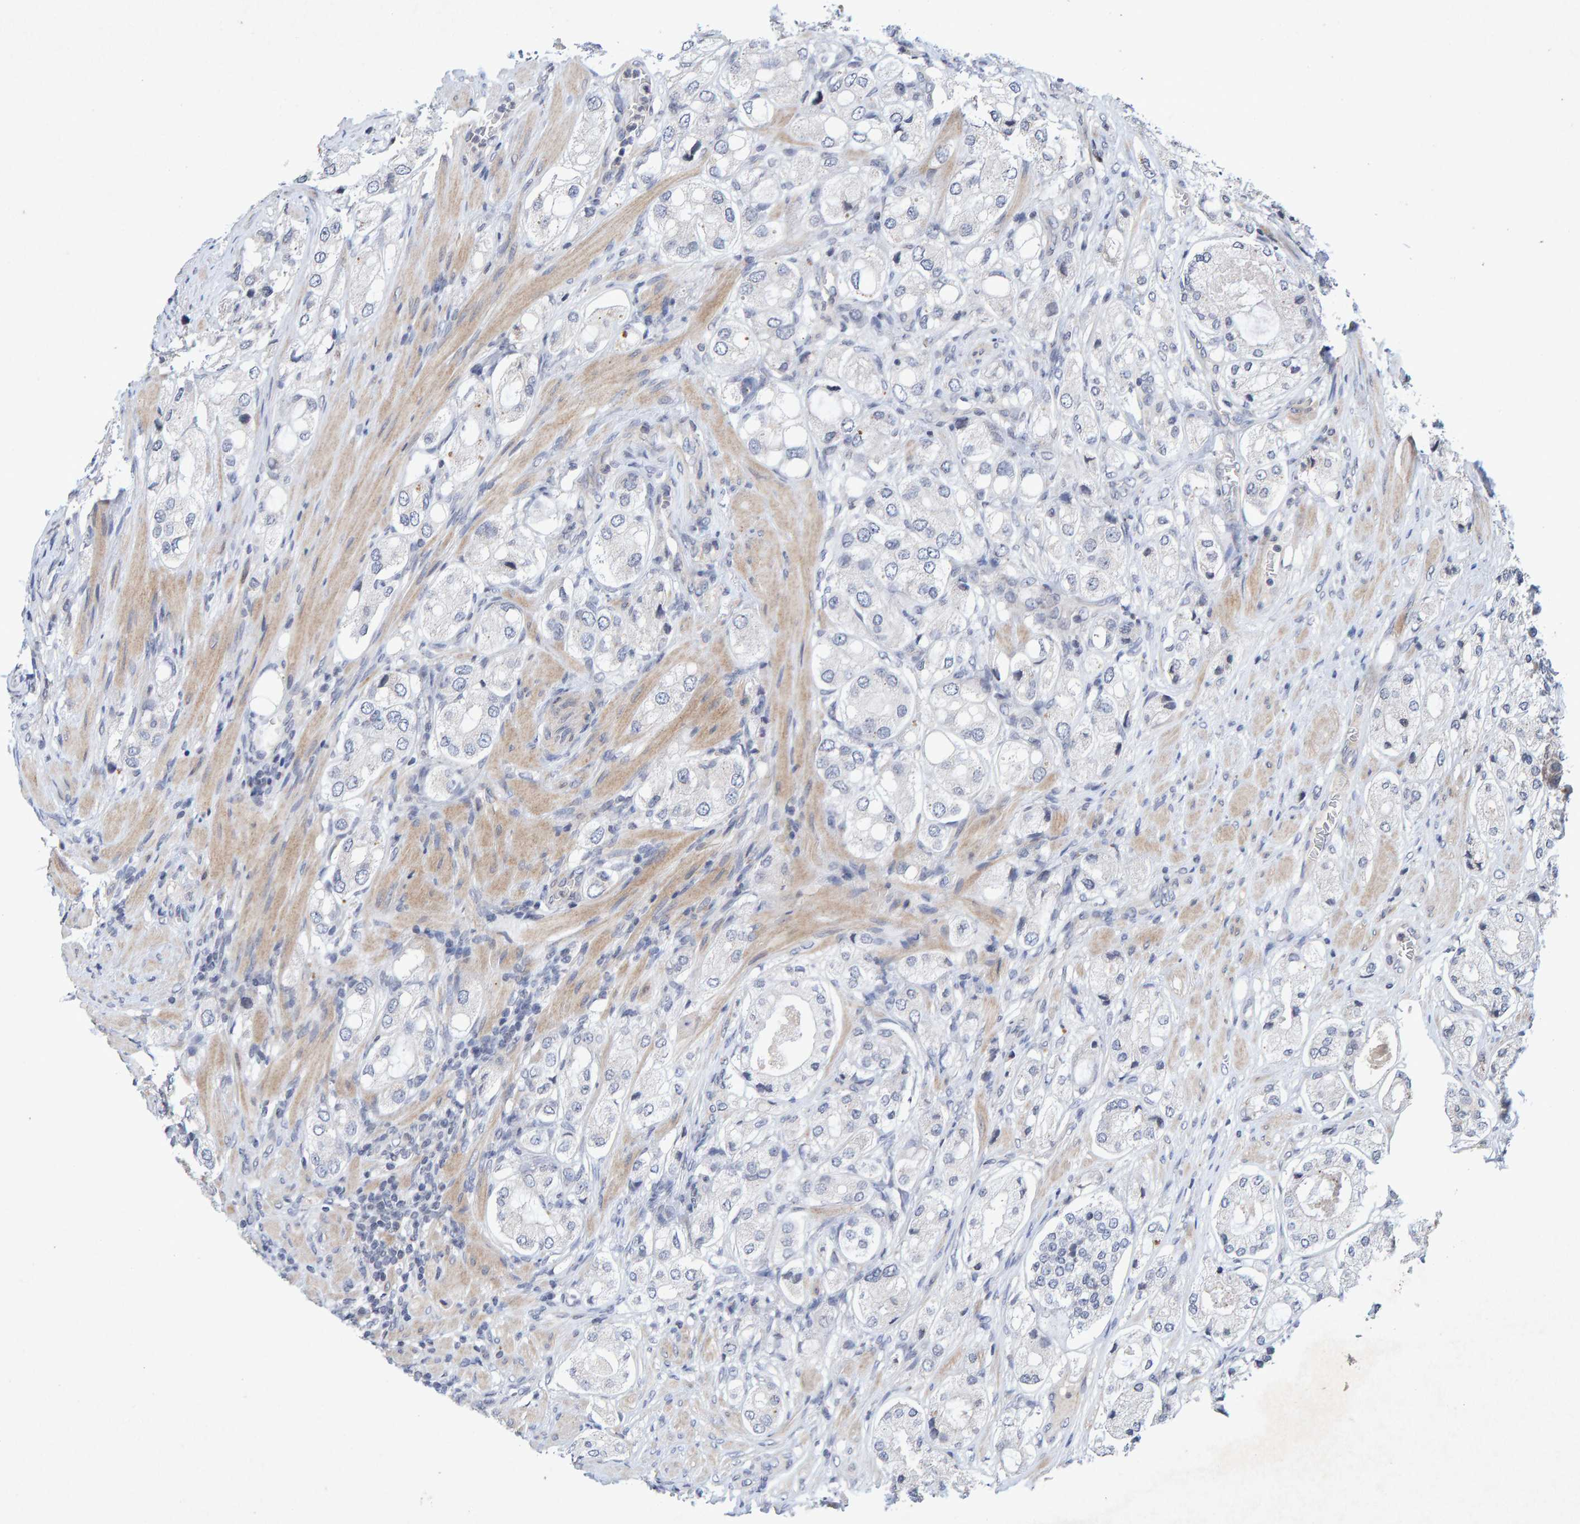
{"staining": {"intensity": "negative", "quantity": "none", "location": "none"}, "tissue": "prostate cancer", "cell_type": "Tumor cells", "image_type": "cancer", "snomed": [{"axis": "morphology", "description": "Adenocarcinoma, High grade"}, {"axis": "topography", "description": "Prostate"}], "caption": "Immunohistochemical staining of prostate high-grade adenocarcinoma shows no significant positivity in tumor cells.", "gene": "CDH2", "patient": {"sex": "male", "age": 65}}